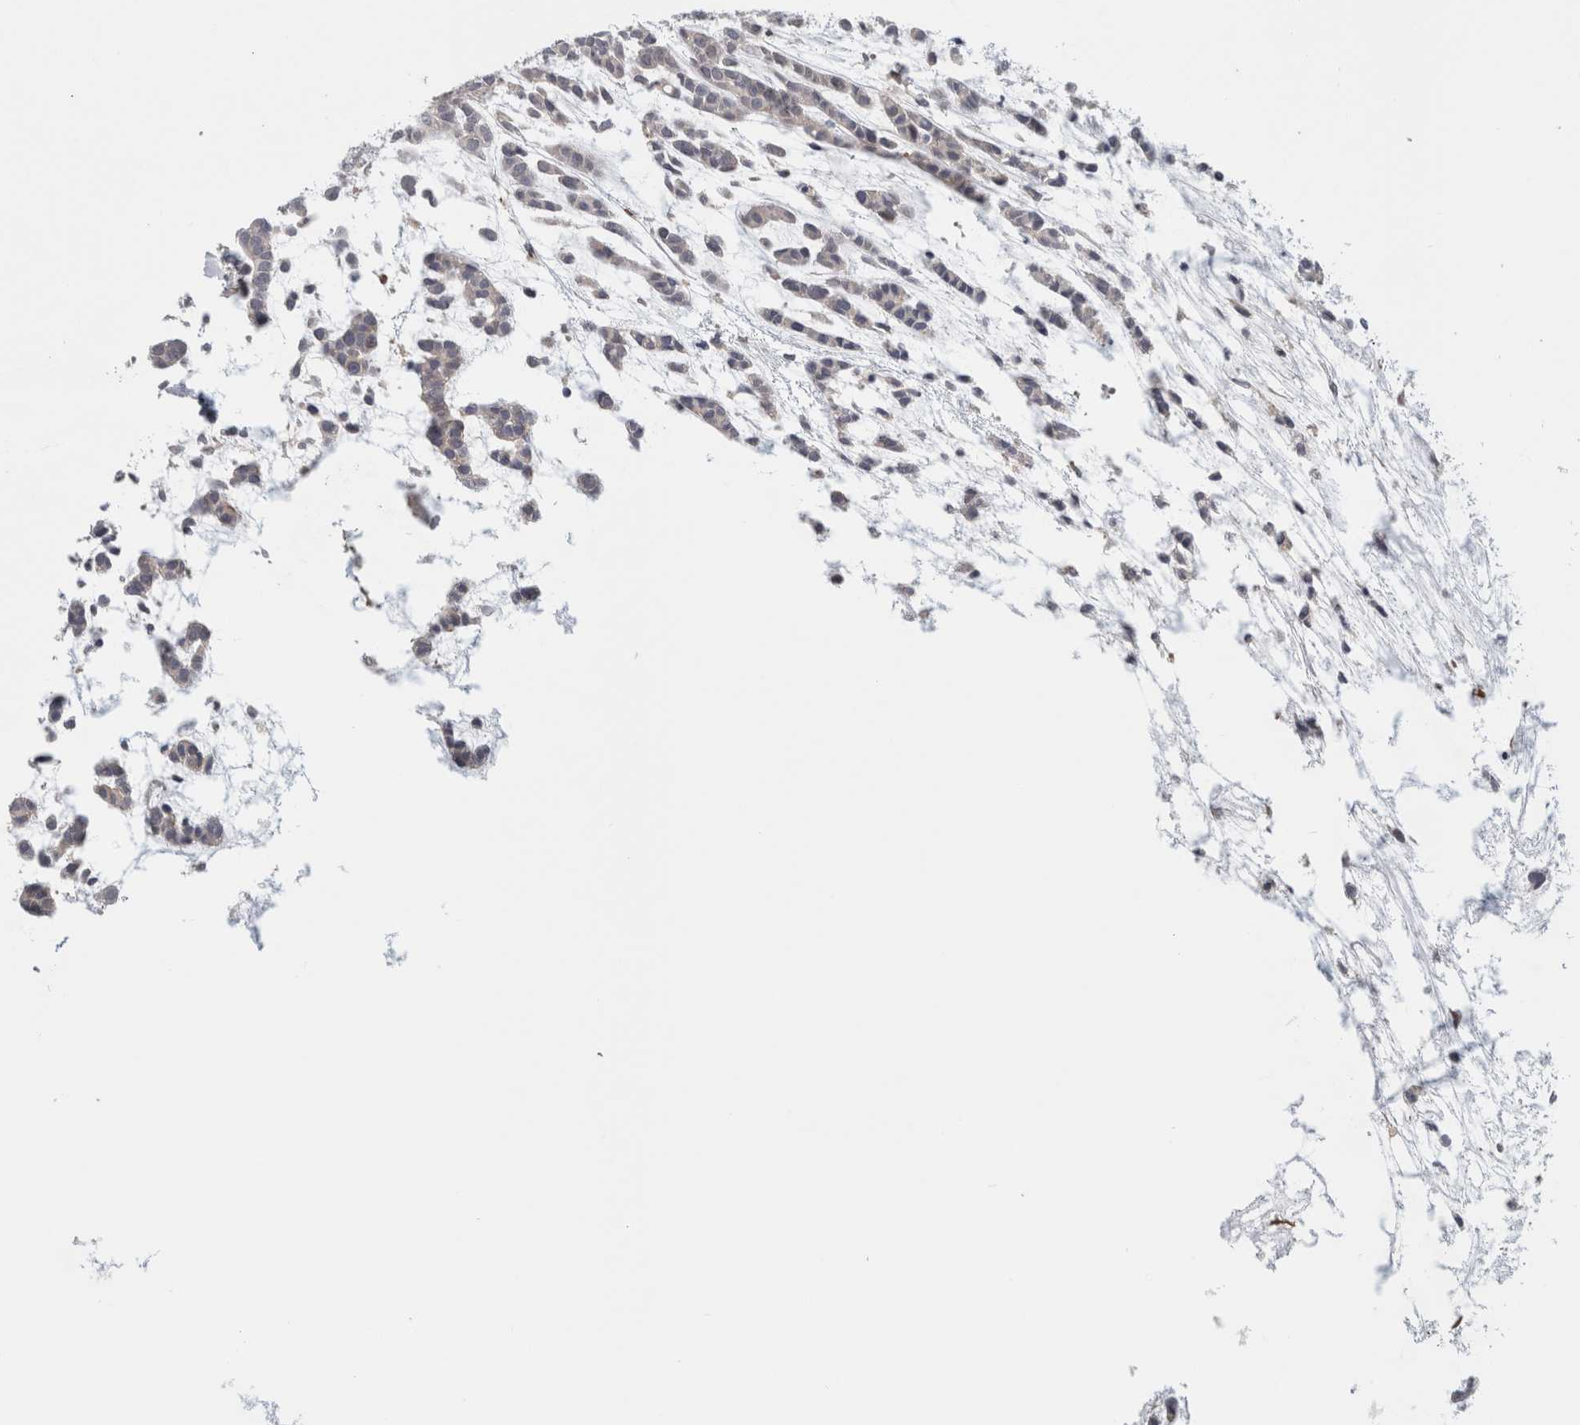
{"staining": {"intensity": "weak", "quantity": "<25%", "location": "cytoplasmic/membranous"}, "tissue": "head and neck cancer", "cell_type": "Tumor cells", "image_type": "cancer", "snomed": [{"axis": "morphology", "description": "Adenocarcinoma, NOS"}, {"axis": "morphology", "description": "Adenoma, NOS"}, {"axis": "topography", "description": "Head-Neck"}], "caption": "A histopathology image of head and neck adenocarcinoma stained for a protein shows no brown staining in tumor cells.", "gene": "ZNF804B", "patient": {"sex": "female", "age": 55}}